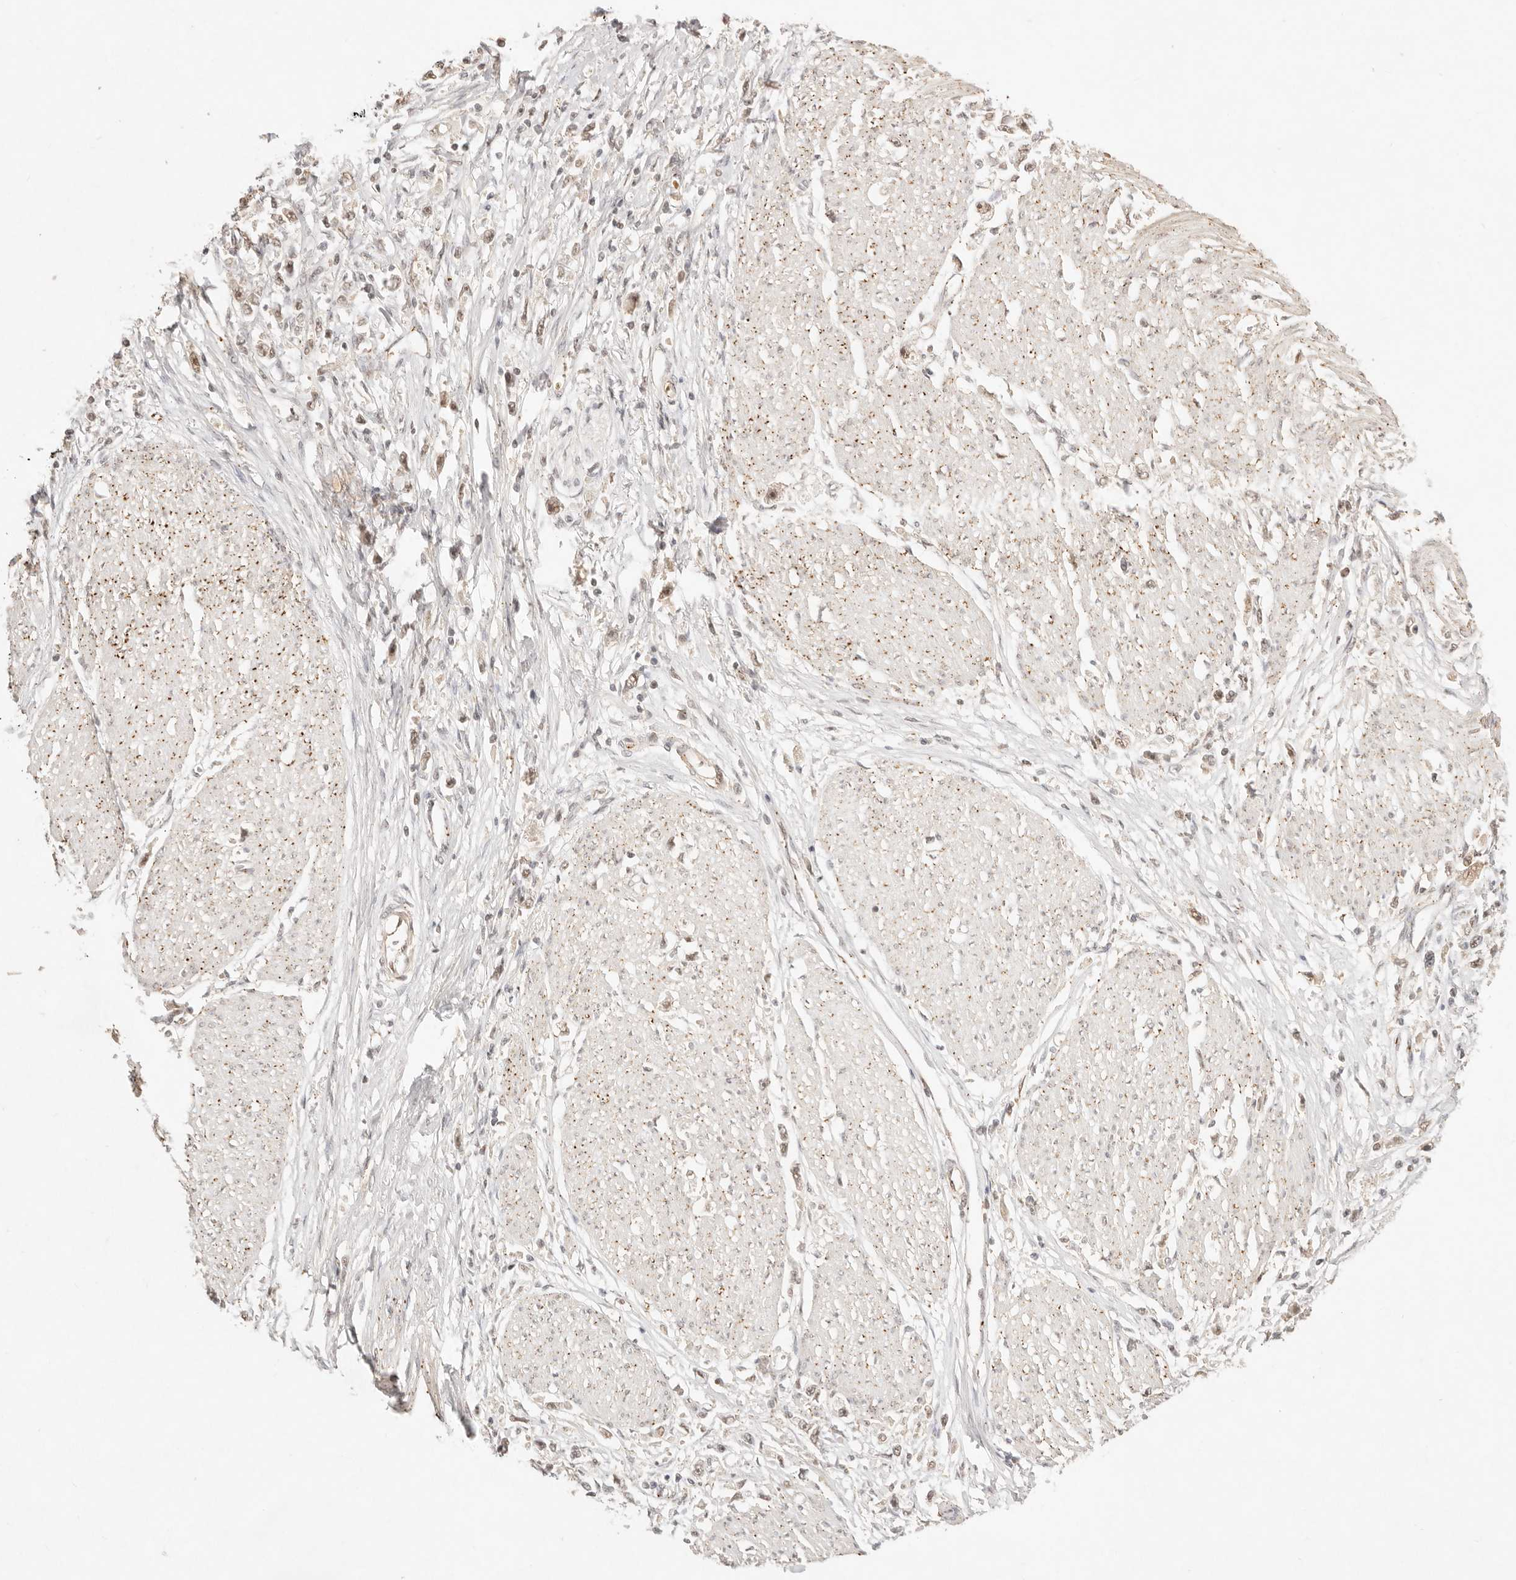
{"staining": {"intensity": "moderate", "quantity": ">75%", "location": "nuclear"}, "tissue": "stomach cancer", "cell_type": "Tumor cells", "image_type": "cancer", "snomed": [{"axis": "morphology", "description": "Adenocarcinoma, NOS"}, {"axis": "topography", "description": "Stomach"}], "caption": "The image shows staining of stomach cancer, revealing moderate nuclear protein staining (brown color) within tumor cells. (Stains: DAB (3,3'-diaminobenzidine) in brown, nuclei in blue, Microscopy: brightfield microscopy at high magnification).", "gene": "MEP1A", "patient": {"sex": "female", "age": 59}}